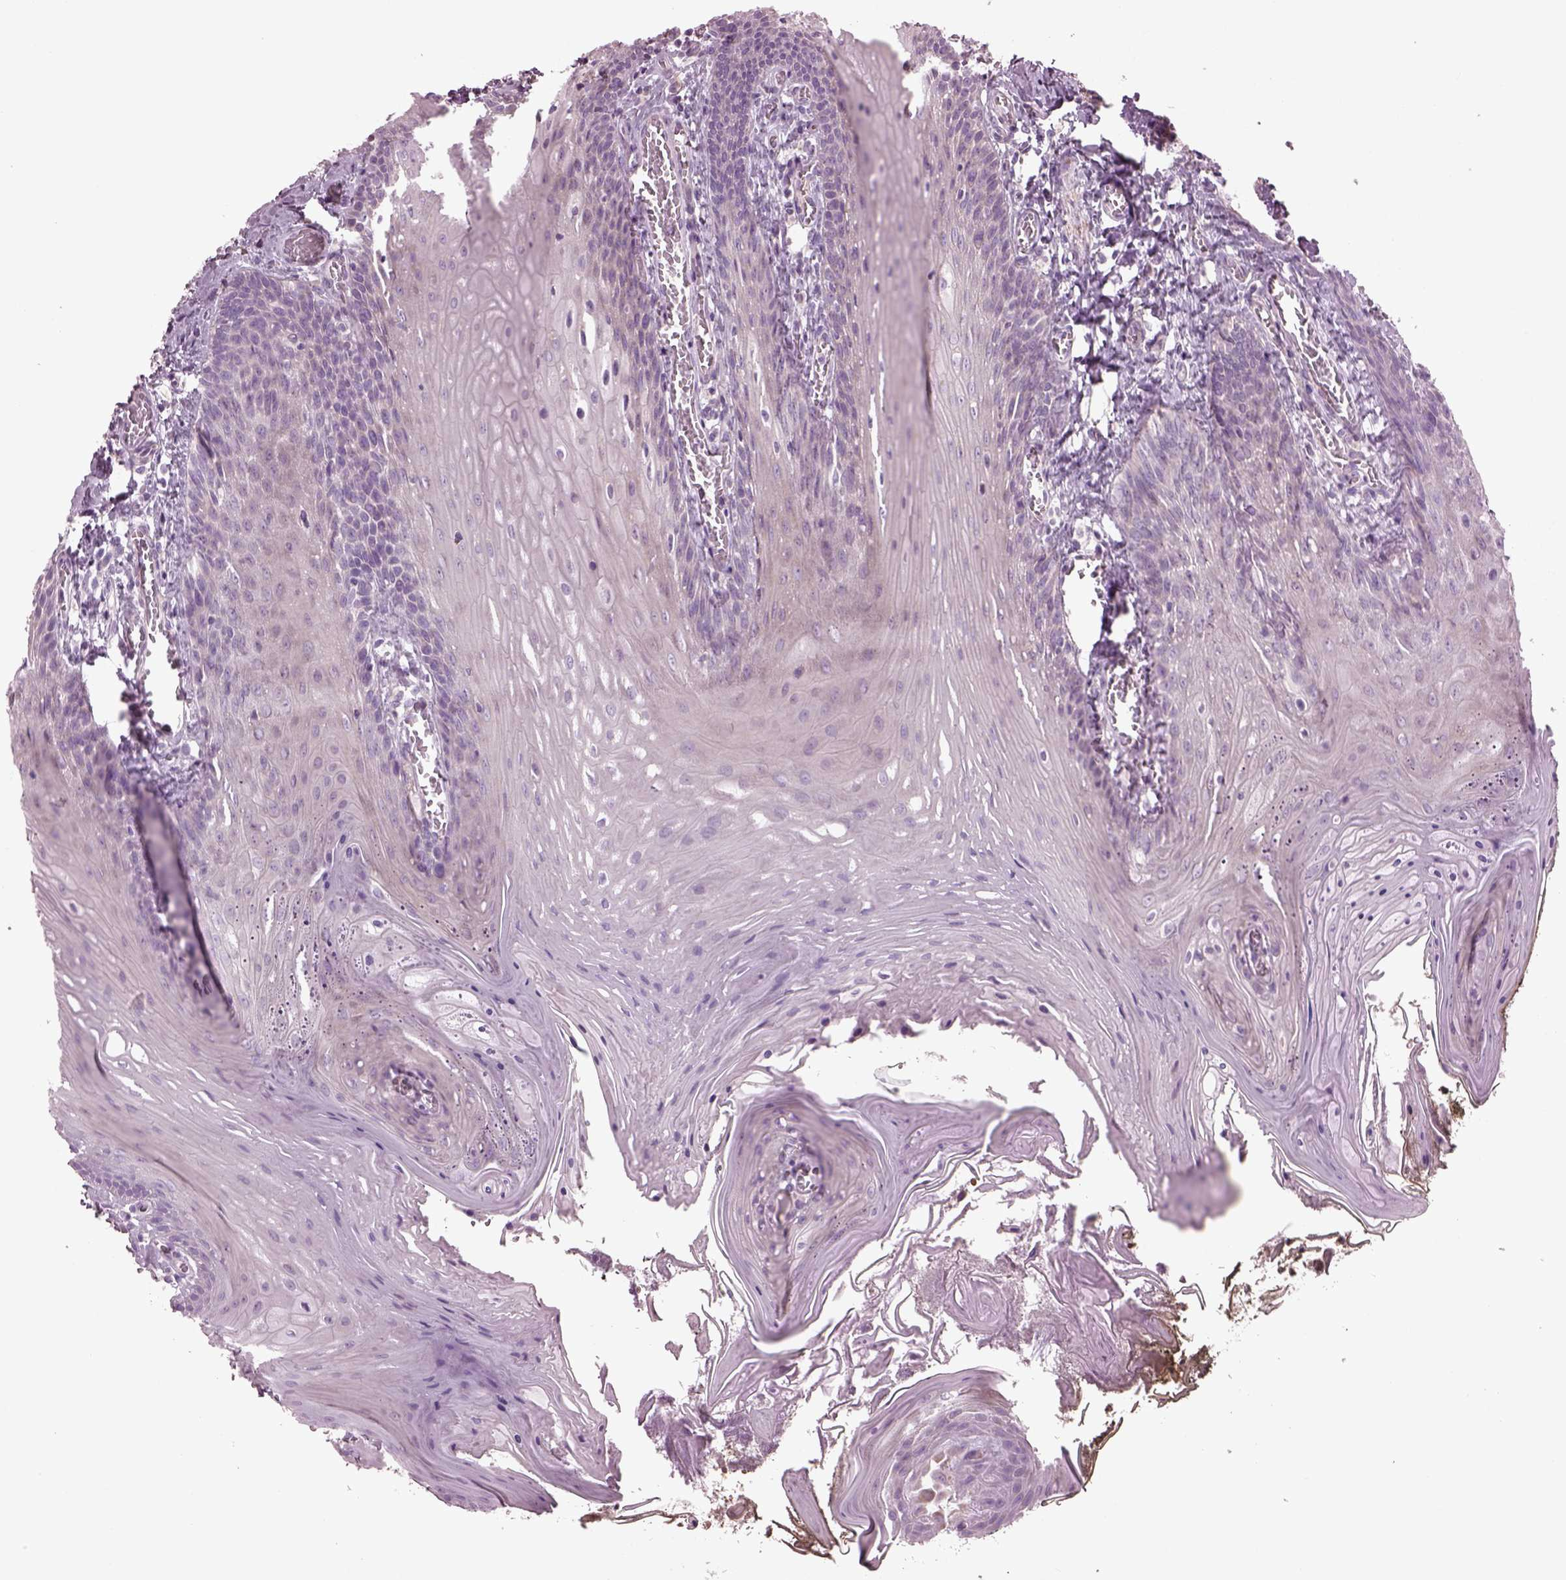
{"staining": {"intensity": "negative", "quantity": "none", "location": "none"}, "tissue": "oral mucosa", "cell_type": "Squamous epithelial cells", "image_type": "normal", "snomed": [{"axis": "morphology", "description": "Normal tissue, NOS"}, {"axis": "topography", "description": "Oral tissue"}], "caption": "An IHC micrograph of normal oral mucosa is shown. There is no staining in squamous epithelial cells of oral mucosa. The staining is performed using DAB (3,3'-diaminobenzidine) brown chromogen with nuclei counter-stained in using hematoxylin.", "gene": "SPATA7", "patient": {"sex": "male", "age": 9}}